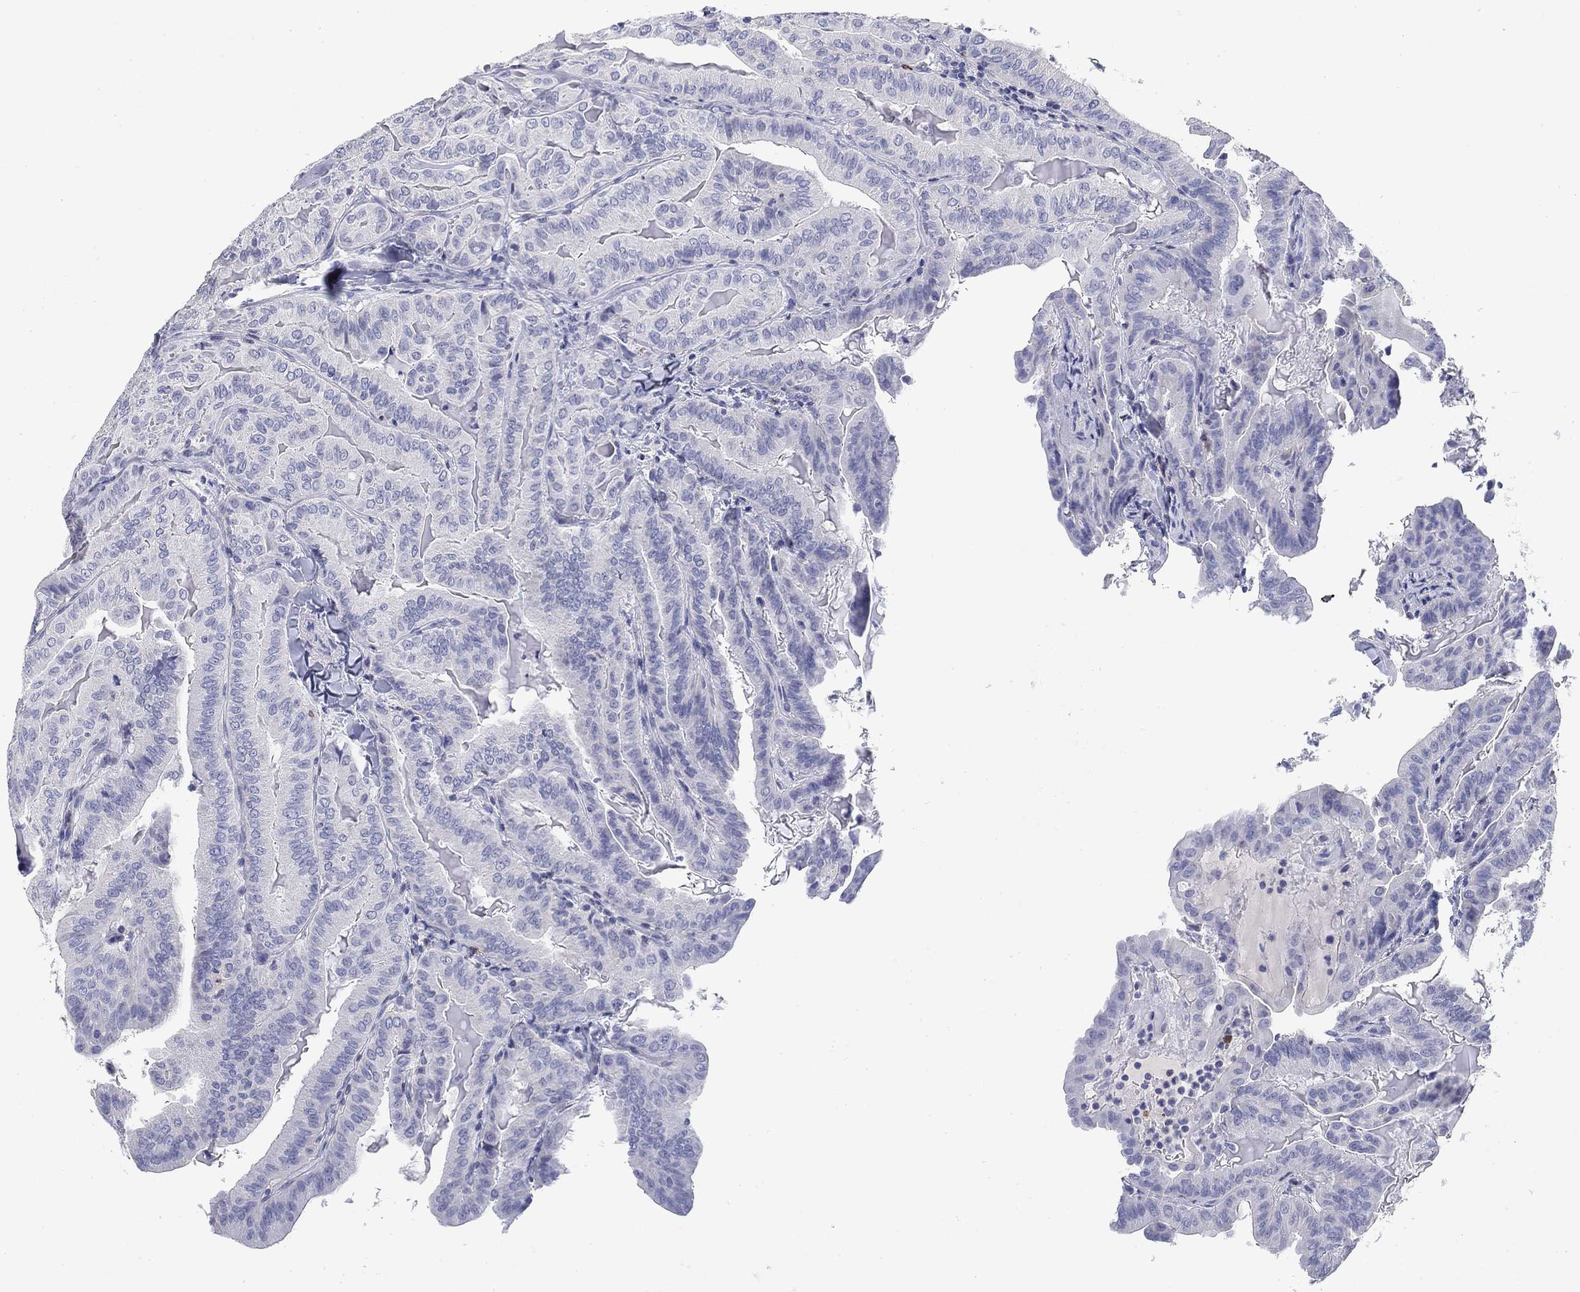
{"staining": {"intensity": "negative", "quantity": "none", "location": "none"}, "tissue": "thyroid cancer", "cell_type": "Tumor cells", "image_type": "cancer", "snomed": [{"axis": "morphology", "description": "Papillary adenocarcinoma, NOS"}, {"axis": "topography", "description": "Thyroid gland"}], "caption": "Human thyroid cancer (papillary adenocarcinoma) stained for a protein using immunohistochemistry demonstrates no staining in tumor cells.", "gene": "CD79B", "patient": {"sex": "female", "age": 68}}